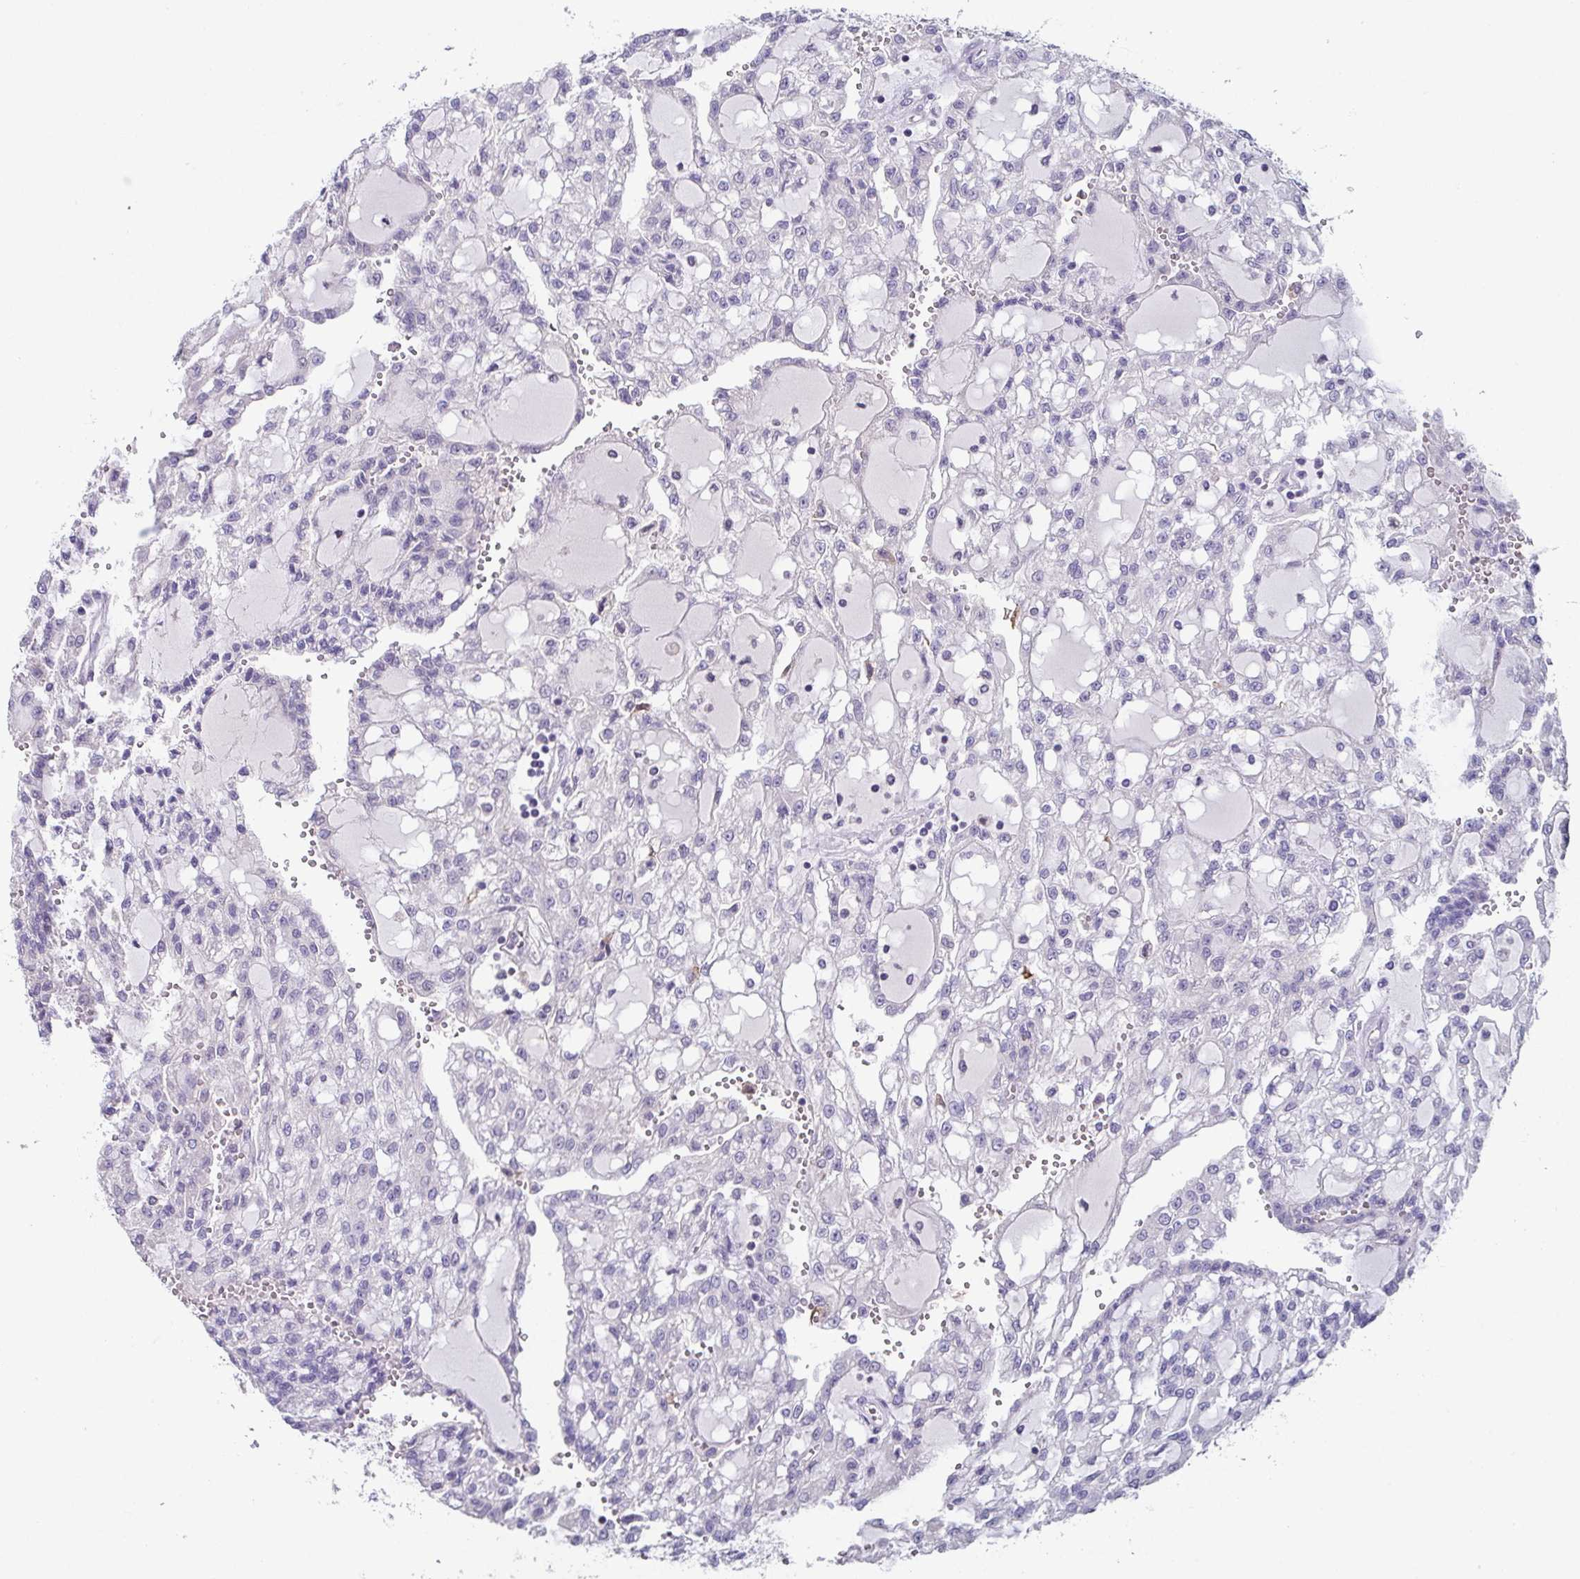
{"staining": {"intensity": "negative", "quantity": "none", "location": "none"}, "tissue": "renal cancer", "cell_type": "Tumor cells", "image_type": "cancer", "snomed": [{"axis": "morphology", "description": "Adenocarcinoma, NOS"}, {"axis": "topography", "description": "Kidney"}], "caption": "Immunohistochemistry (IHC) micrograph of human renal cancer stained for a protein (brown), which shows no expression in tumor cells. The staining was performed using DAB to visualize the protein expression in brown, while the nuclei were stained in blue with hematoxylin (Magnification: 20x).", "gene": "GLTPD2", "patient": {"sex": "male", "age": 63}}